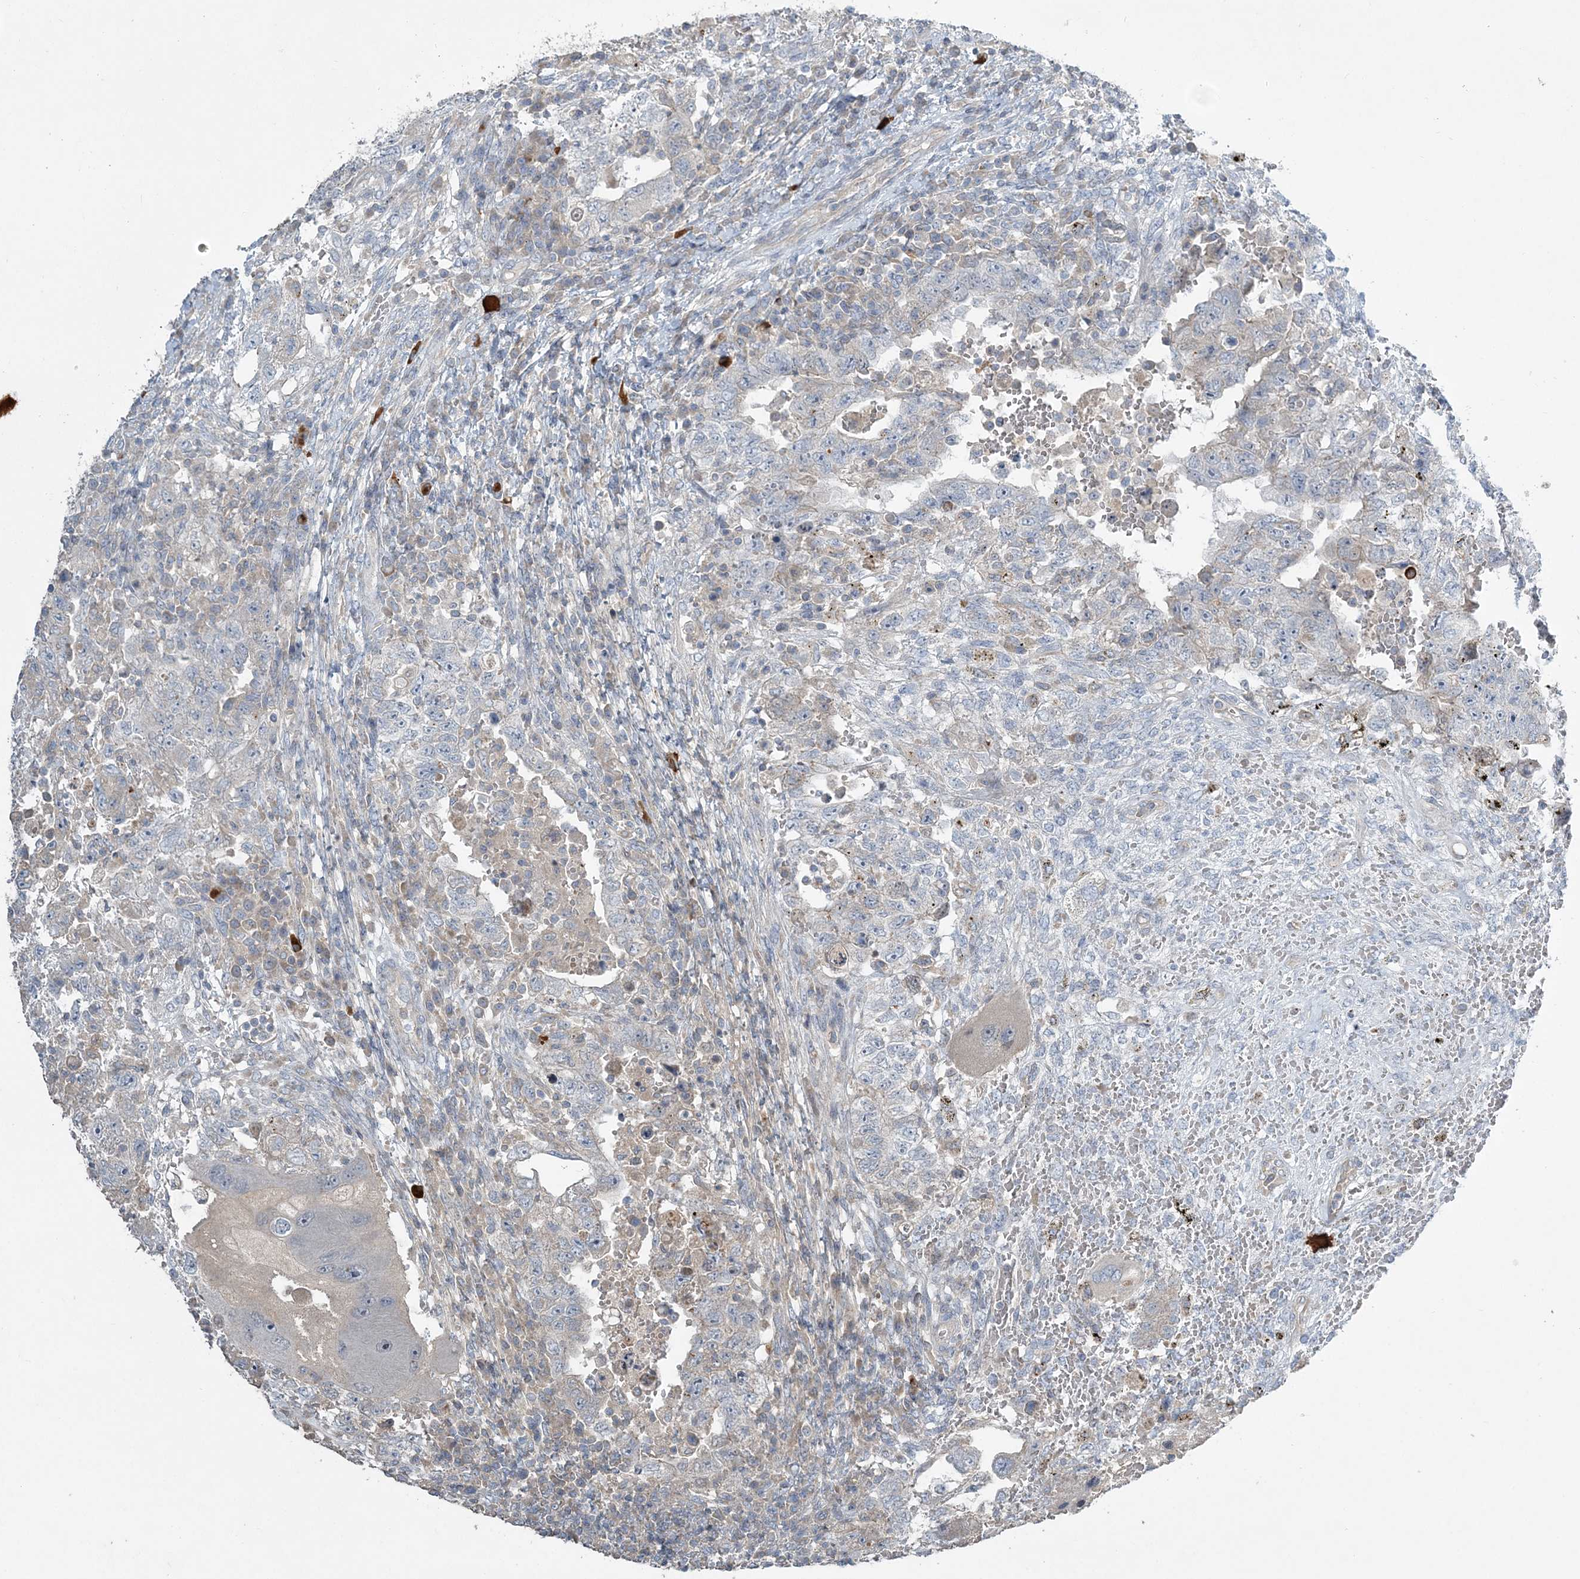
{"staining": {"intensity": "negative", "quantity": "none", "location": "none"}, "tissue": "testis cancer", "cell_type": "Tumor cells", "image_type": "cancer", "snomed": [{"axis": "morphology", "description": "Carcinoma, Embryonal, NOS"}, {"axis": "topography", "description": "Testis"}], "caption": "High power microscopy micrograph of an immunohistochemistry image of testis cancer, revealing no significant staining in tumor cells.", "gene": "SLC4A10", "patient": {"sex": "male", "age": 26}}